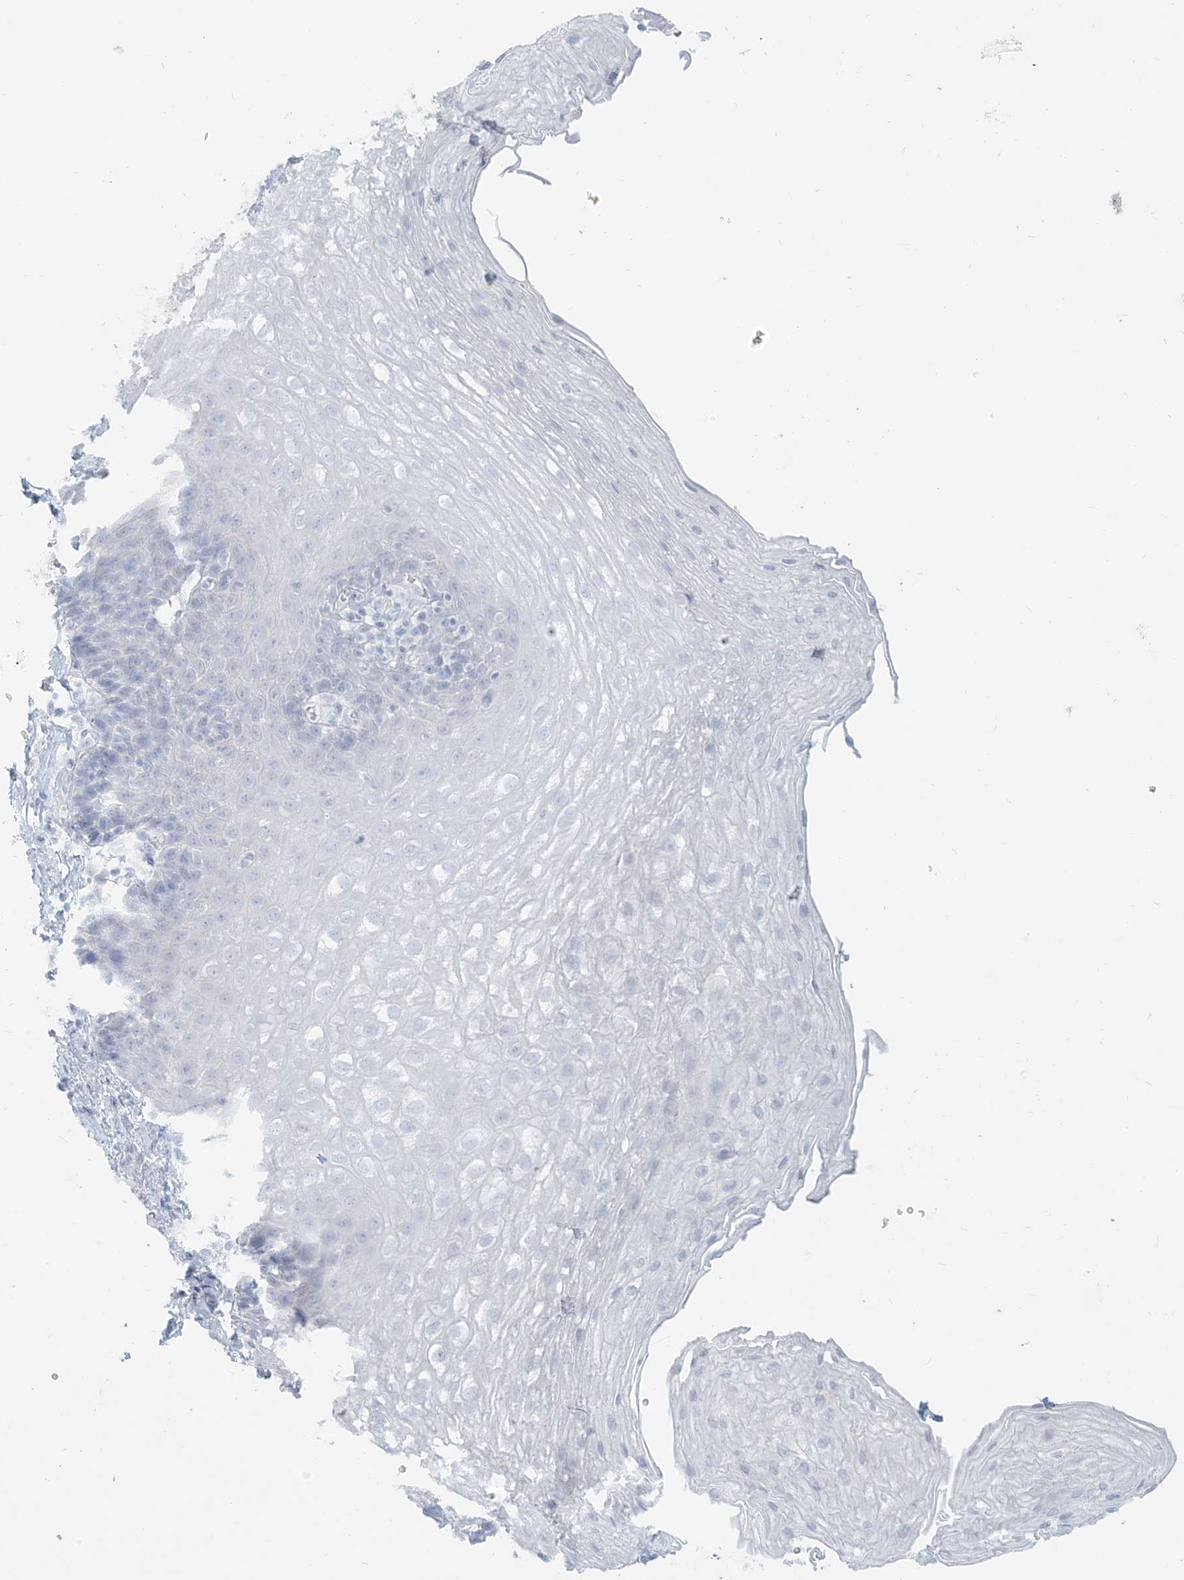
{"staining": {"intensity": "negative", "quantity": "none", "location": "none"}, "tissue": "esophagus", "cell_type": "Squamous epithelial cells", "image_type": "normal", "snomed": [{"axis": "morphology", "description": "Normal tissue, NOS"}, {"axis": "topography", "description": "Esophagus"}], "caption": "A histopathology image of human esophagus is negative for staining in squamous epithelial cells. (Brightfield microscopy of DAB (3,3'-diaminobenzidine) immunohistochemistry at high magnification).", "gene": "HLA", "patient": {"sex": "female", "age": 66}}